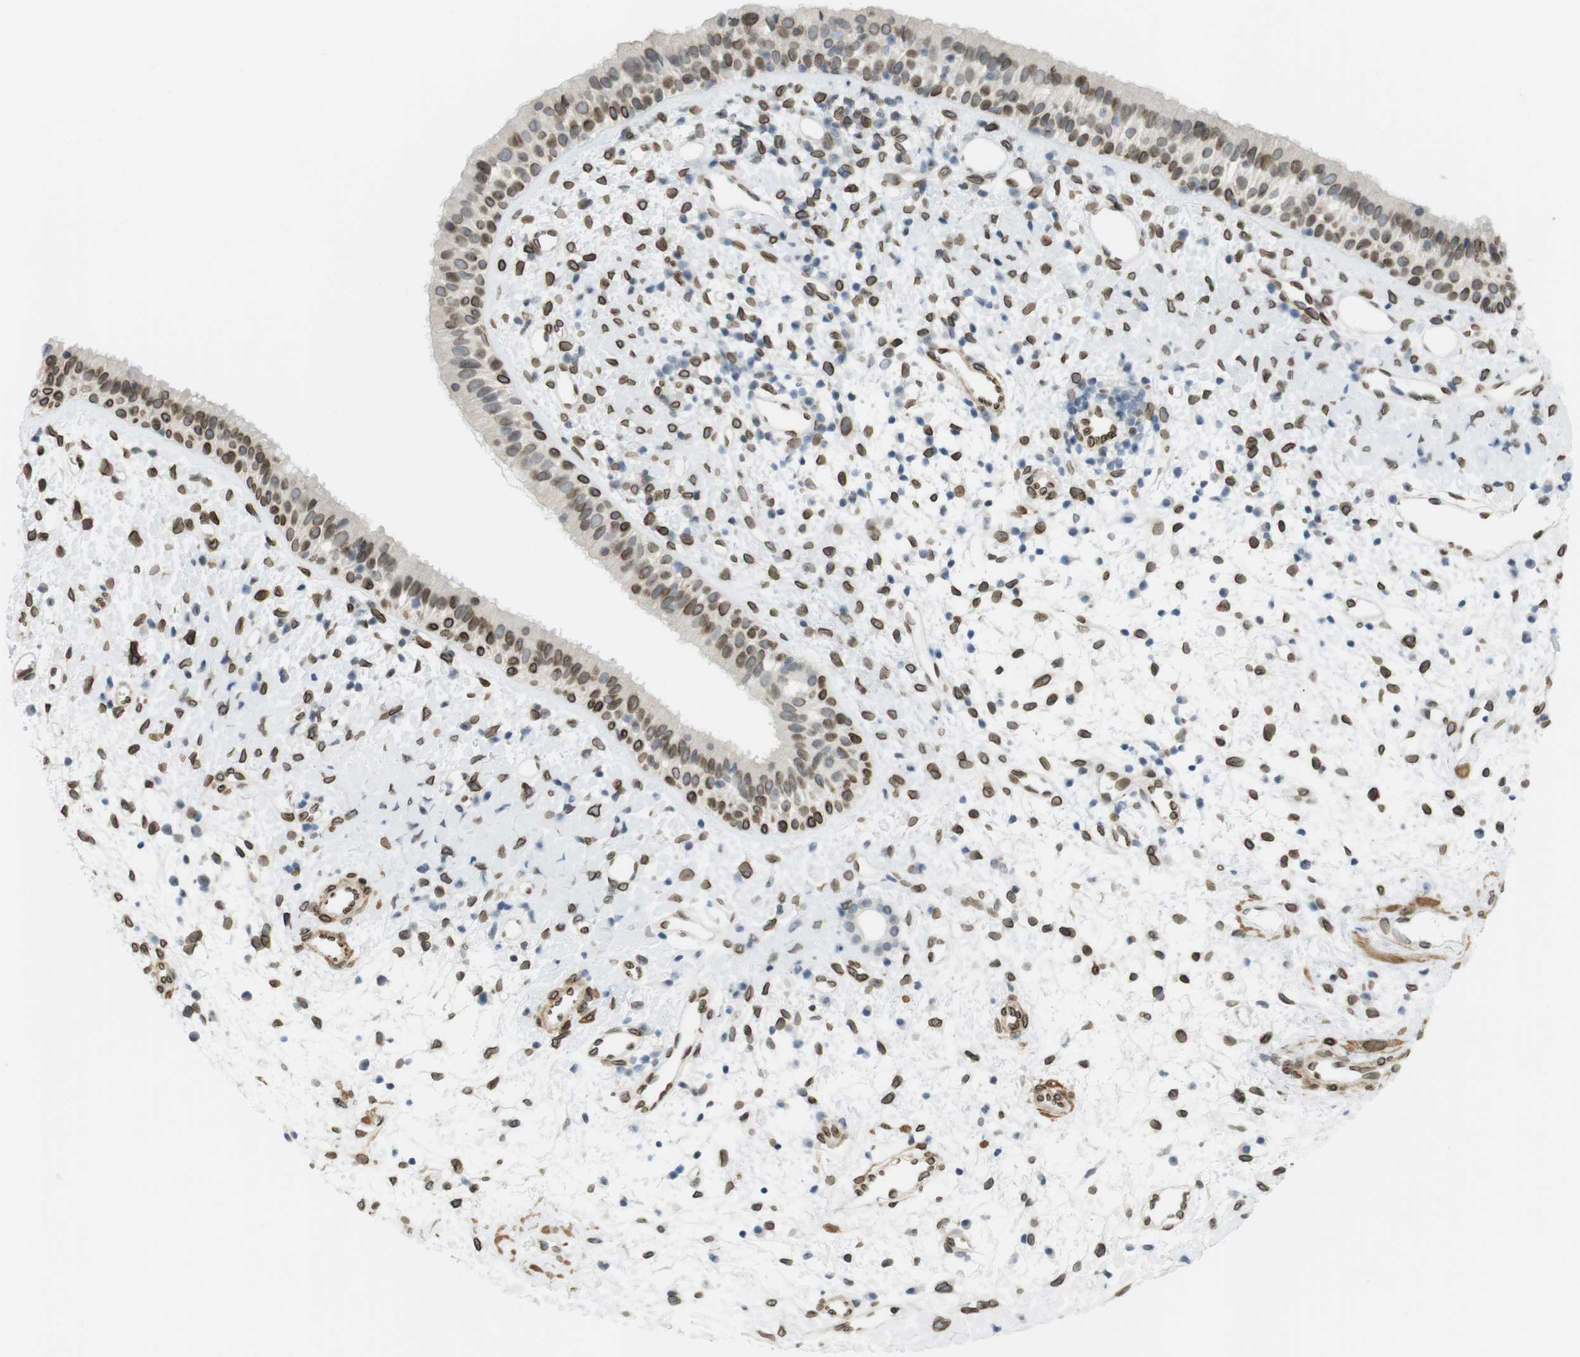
{"staining": {"intensity": "moderate", "quantity": "25%-75%", "location": "nuclear"}, "tissue": "nasopharynx", "cell_type": "Respiratory epithelial cells", "image_type": "normal", "snomed": [{"axis": "morphology", "description": "Normal tissue, NOS"}, {"axis": "topography", "description": "Nasopharynx"}], "caption": "About 25%-75% of respiratory epithelial cells in unremarkable human nasopharynx reveal moderate nuclear protein expression as visualized by brown immunohistochemical staining.", "gene": "ARL6IP6", "patient": {"sex": "male", "age": 22}}